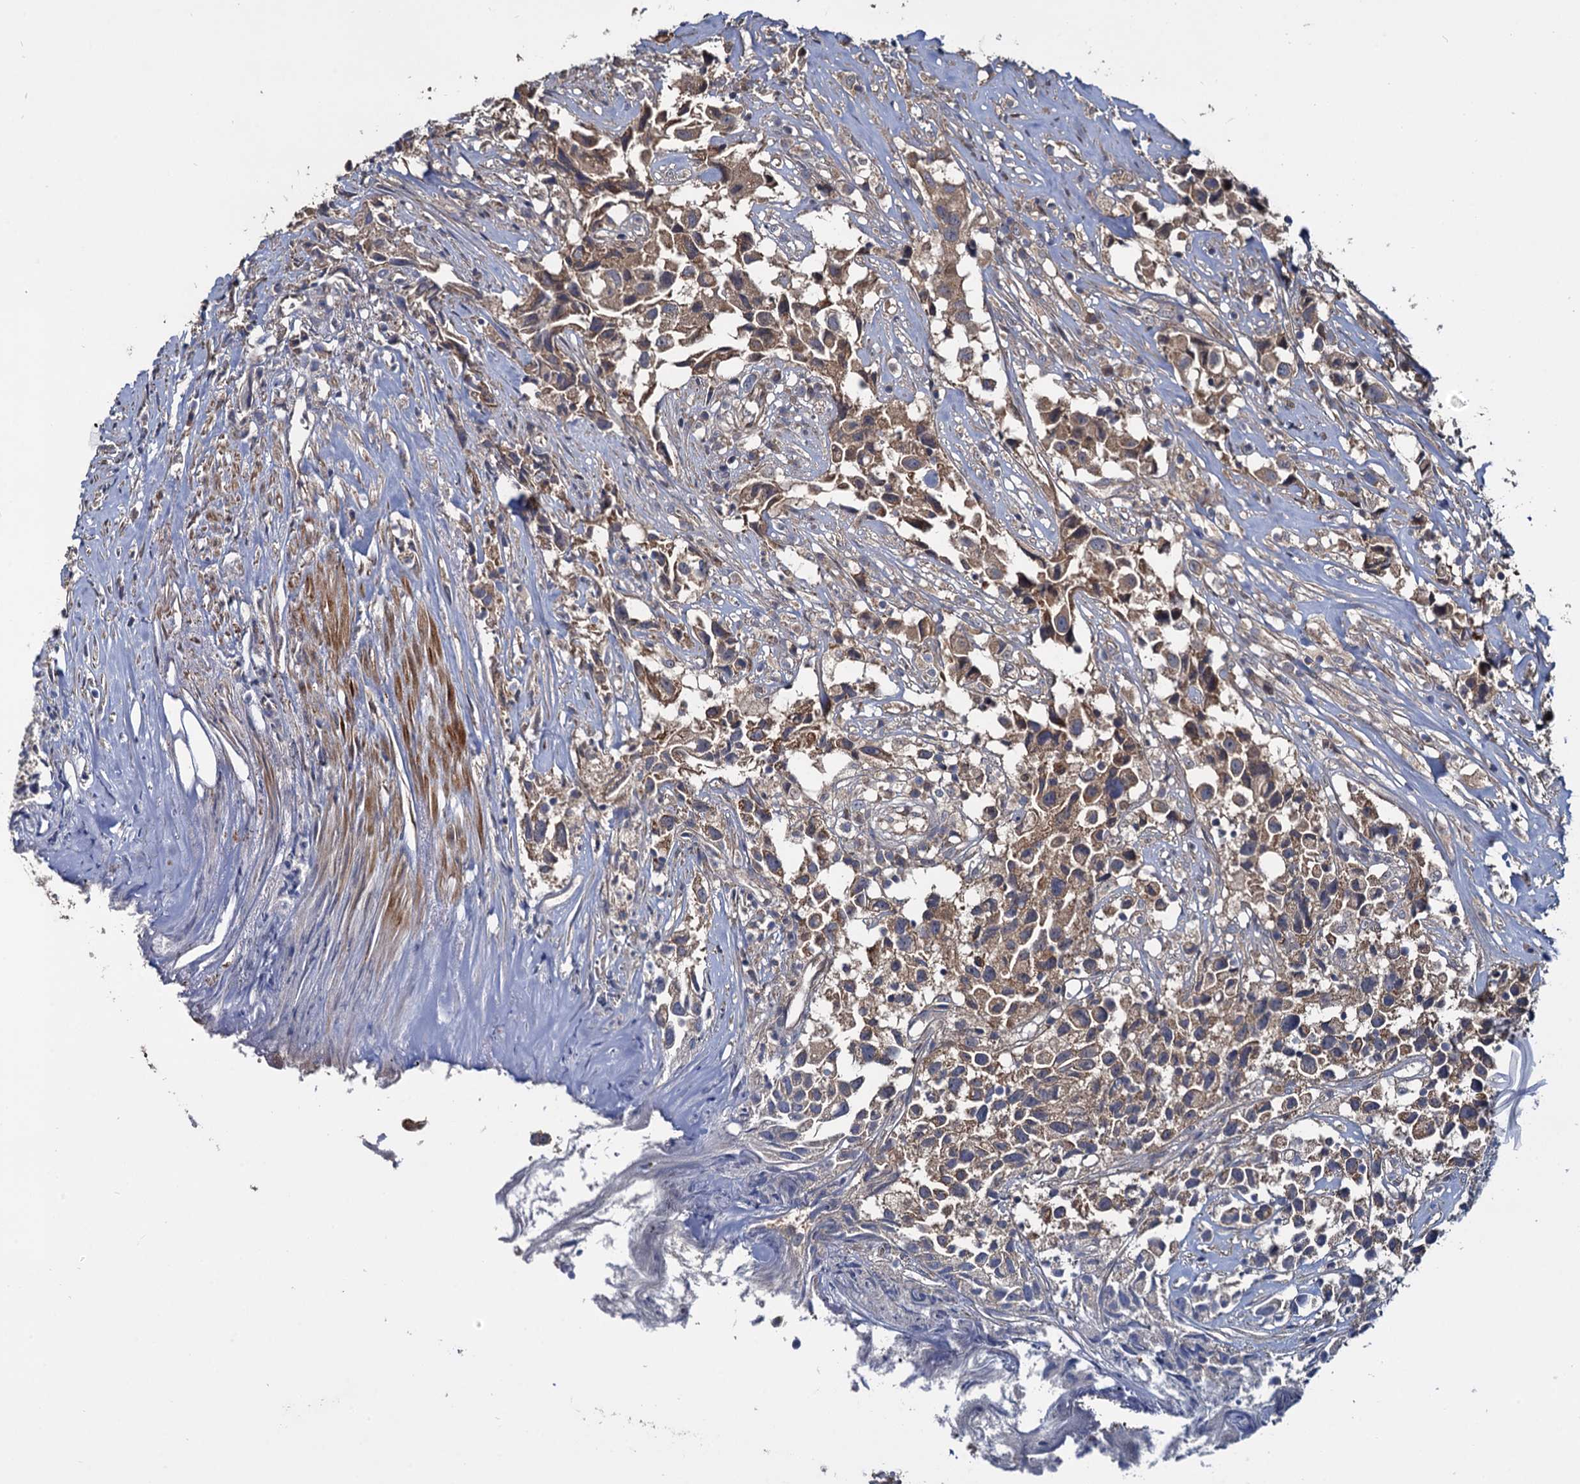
{"staining": {"intensity": "weak", "quantity": ">75%", "location": "cytoplasmic/membranous"}, "tissue": "urothelial cancer", "cell_type": "Tumor cells", "image_type": "cancer", "snomed": [{"axis": "morphology", "description": "Urothelial carcinoma, High grade"}, {"axis": "topography", "description": "Urinary bladder"}], "caption": "Tumor cells exhibit low levels of weak cytoplasmic/membranous staining in approximately >75% of cells in human high-grade urothelial carcinoma. The staining is performed using DAB (3,3'-diaminobenzidine) brown chromogen to label protein expression. The nuclei are counter-stained blue using hematoxylin.", "gene": "CEP192", "patient": {"sex": "female", "age": 75}}